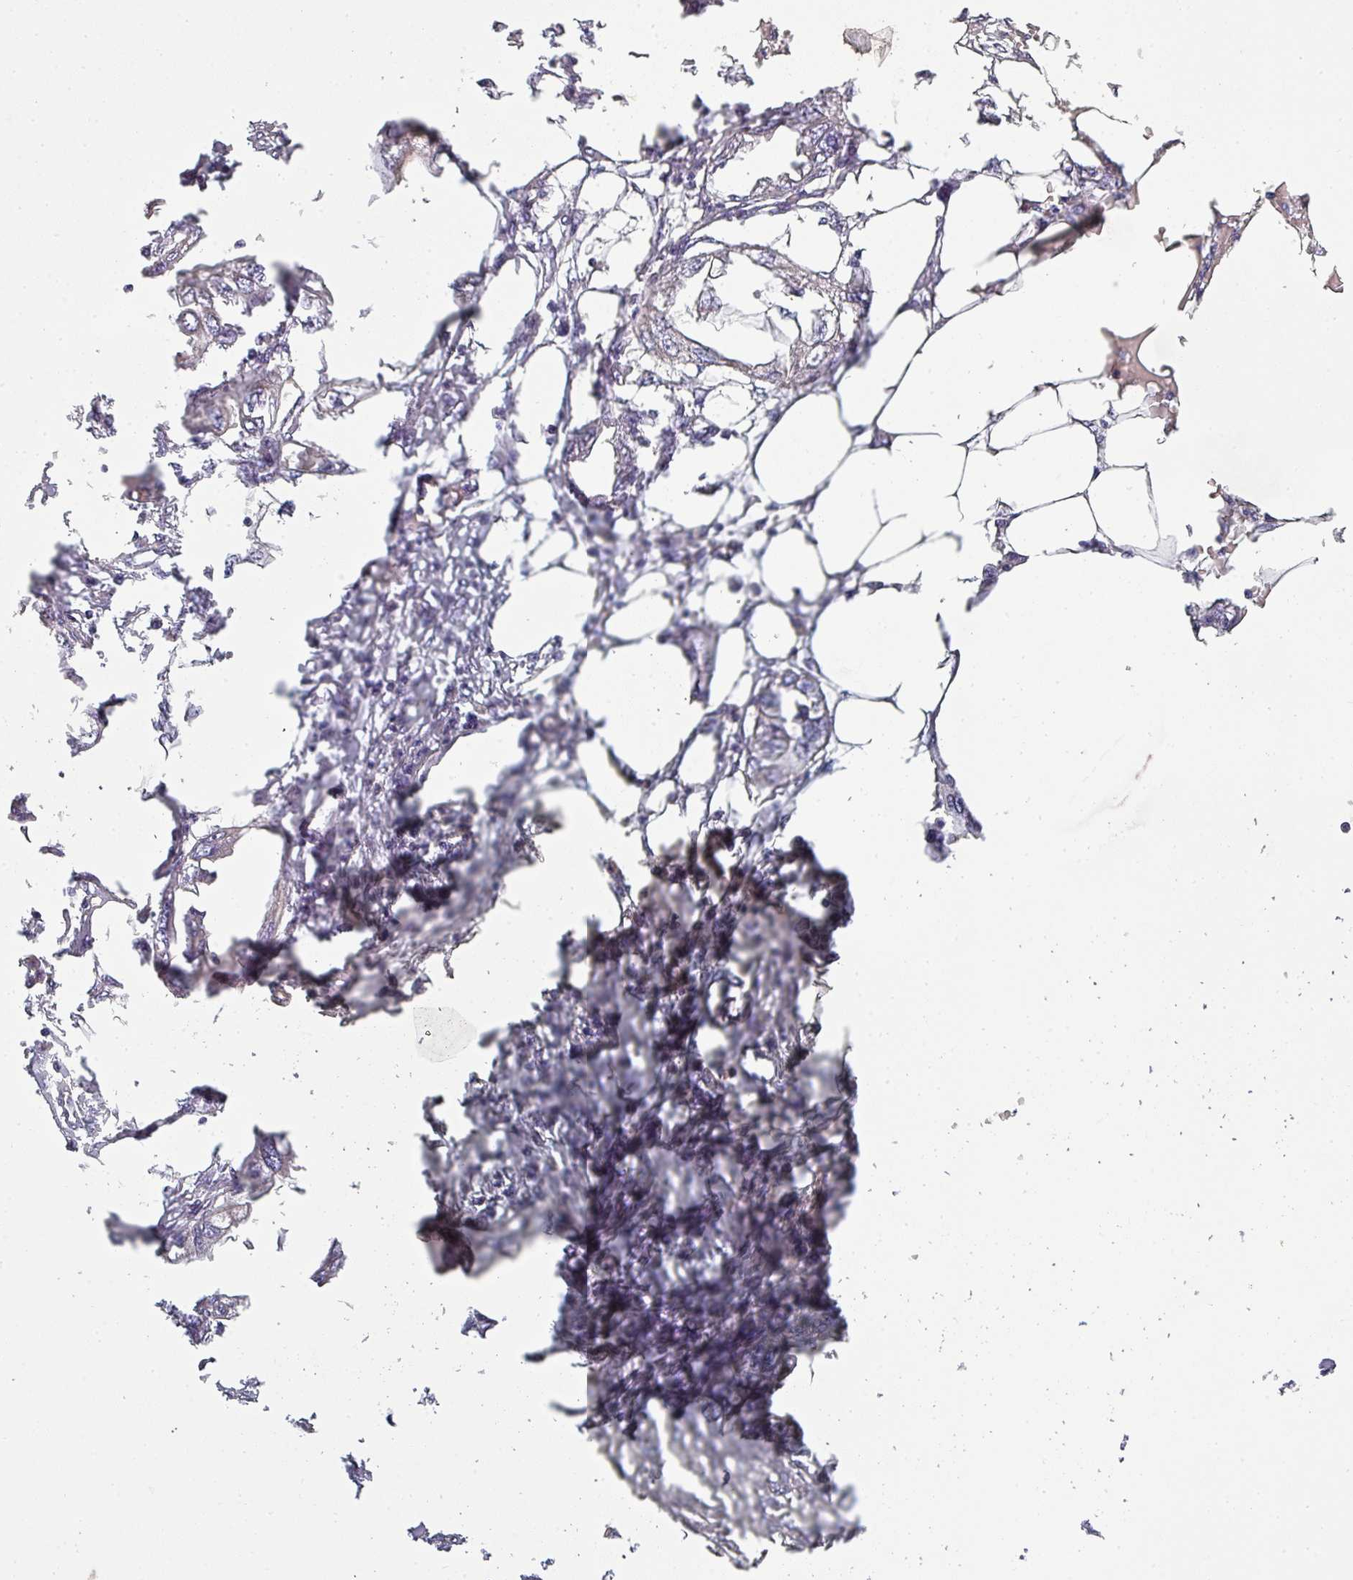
{"staining": {"intensity": "negative", "quantity": "none", "location": "none"}, "tissue": "endometrial cancer", "cell_type": "Tumor cells", "image_type": "cancer", "snomed": [{"axis": "morphology", "description": "Adenocarcinoma, NOS"}, {"axis": "morphology", "description": "Adenocarcinoma, metastatic, NOS"}, {"axis": "topography", "description": "Adipose tissue"}, {"axis": "topography", "description": "Endometrium"}], "caption": "Image shows no significant protein positivity in tumor cells of endometrial adenocarcinoma. Nuclei are stained in blue.", "gene": "PCDH1", "patient": {"sex": "female", "age": 67}}